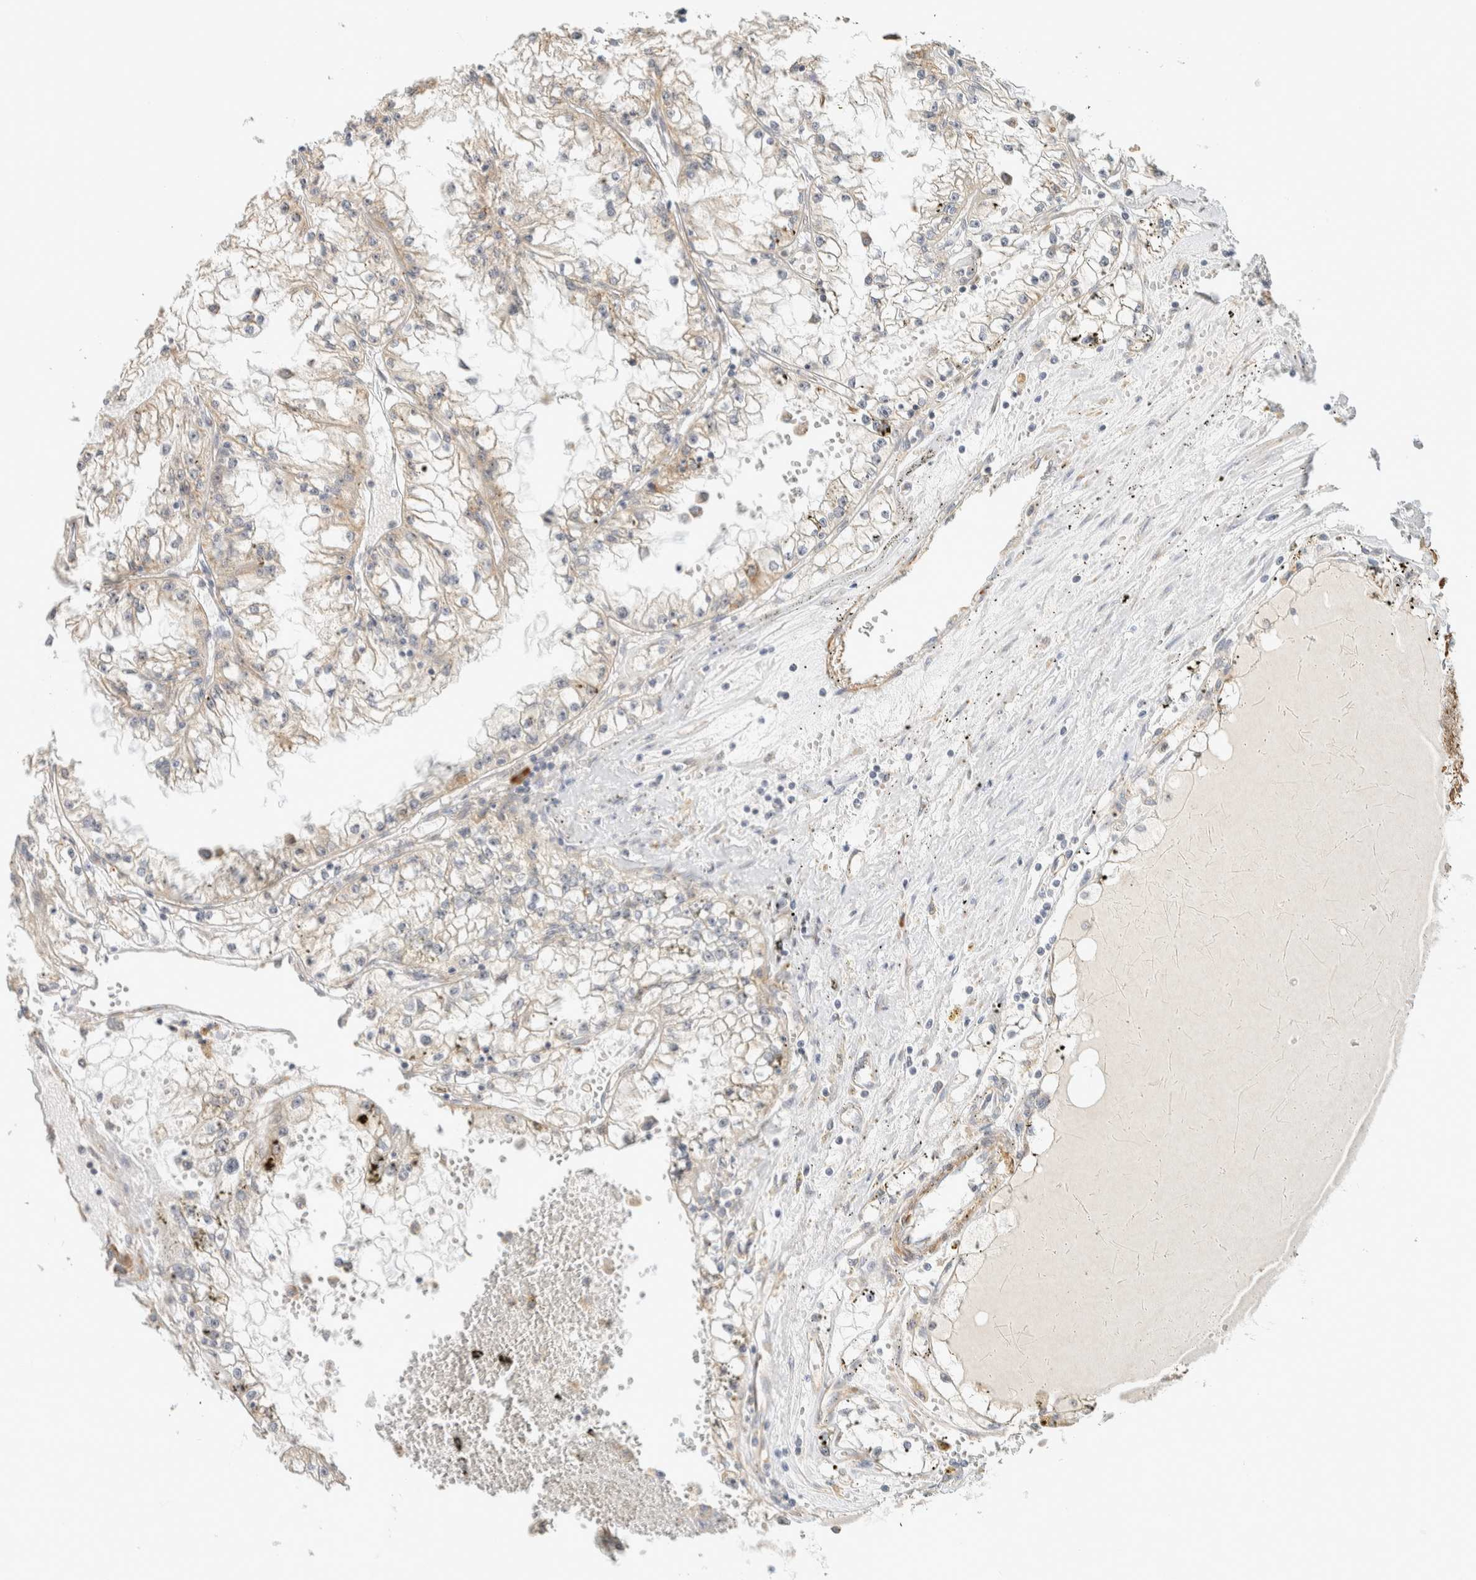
{"staining": {"intensity": "weak", "quantity": "<25%", "location": "cytoplasmic/membranous"}, "tissue": "renal cancer", "cell_type": "Tumor cells", "image_type": "cancer", "snomed": [{"axis": "morphology", "description": "Adenocarcinoma, NOS"}, {"axis": "topography", "description": "Kidney"}], "caption": "DAB immunohistochemical staining of renal cancer exhibits no significant positivity in tumor cells.", "gene": "KLHL40", "patient": {"sex": "male", "age": 56}}